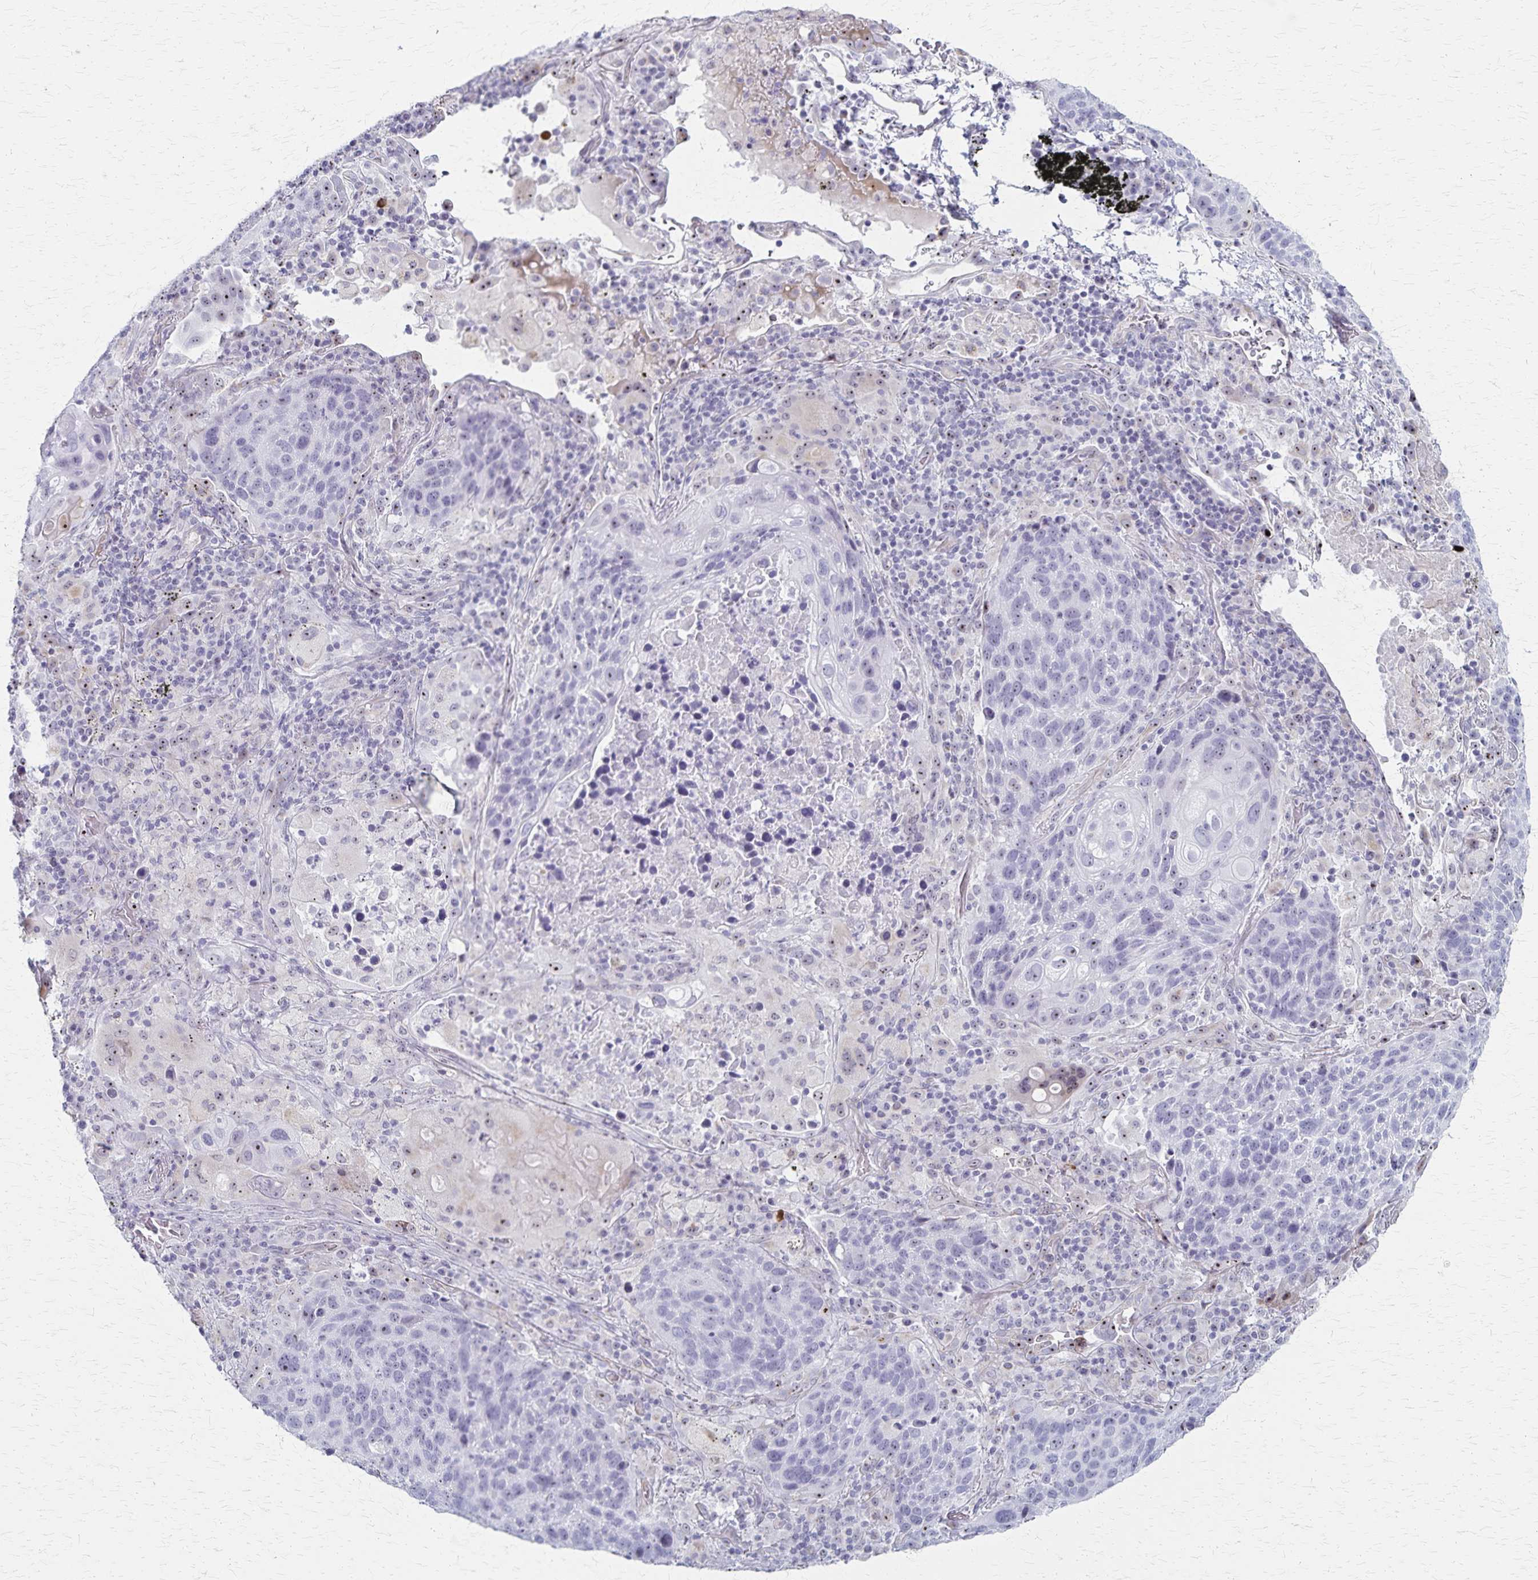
{"staining": {"intensity": "weak", "quantity": "<25%", "location": "nuclear"}, "tissue": "lung cancer", "cell_type": "Tumor cells", "image_type": "cancer", "snomed": [{"axis": "morphology", "description": "Squamous cell carcinoma, NOS"}, {"axis": "topography", "description": "Lung"}], "caption": "This histopathology image is of lung squamous cell carcinoma stained with immunohistochemistry to label a protein in brown with the nuclei are counter-stained blue. There is no positivity in tumor cells. (IHC, brightfield microscopy, high magnification).", "gene": "DLK2", "patient": {"sex": "male", "age": 68}}